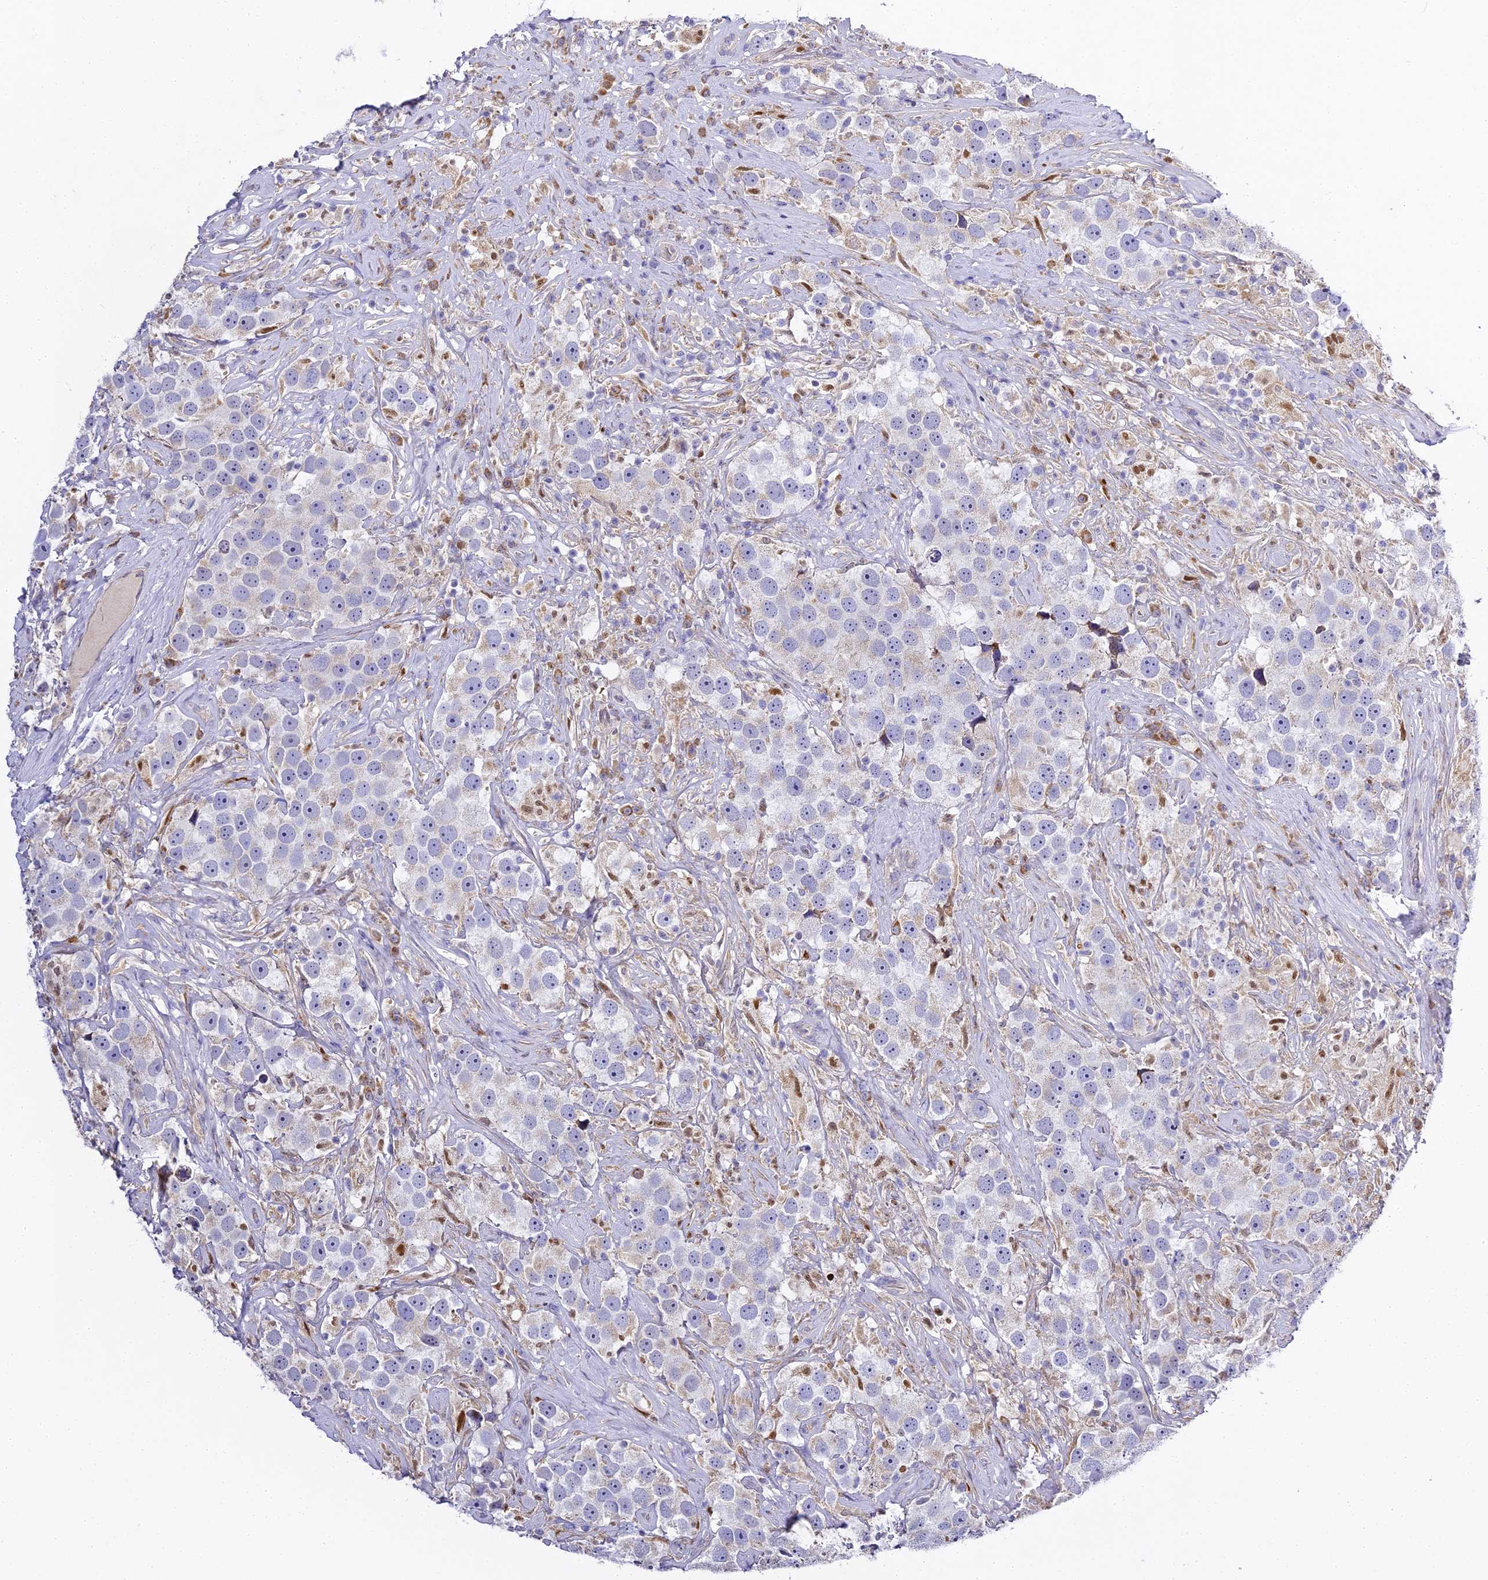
{"staining": {"intensity": "negative", "quantity": "none", "location": "none"}, "tissue": "testis cancer", "cell_type": "Tumor cells", "image_type": "cancer", "snomed": [{"axis": "morphology", "description": "Seminoma, NOS"}, {"axis": "topography", "description": "Testis"}], "caption": "Immunohistochemical staining of seminoma (testis) displays no significant staining in tumor cells. (Stains: DAB immunohistochemistry (IHC) with hematoxylin counter stain, Microscopy: brightfield microscopy at high magnification).", "gene": "SERP1", "patient": {"sex": "male", "age": 49}}